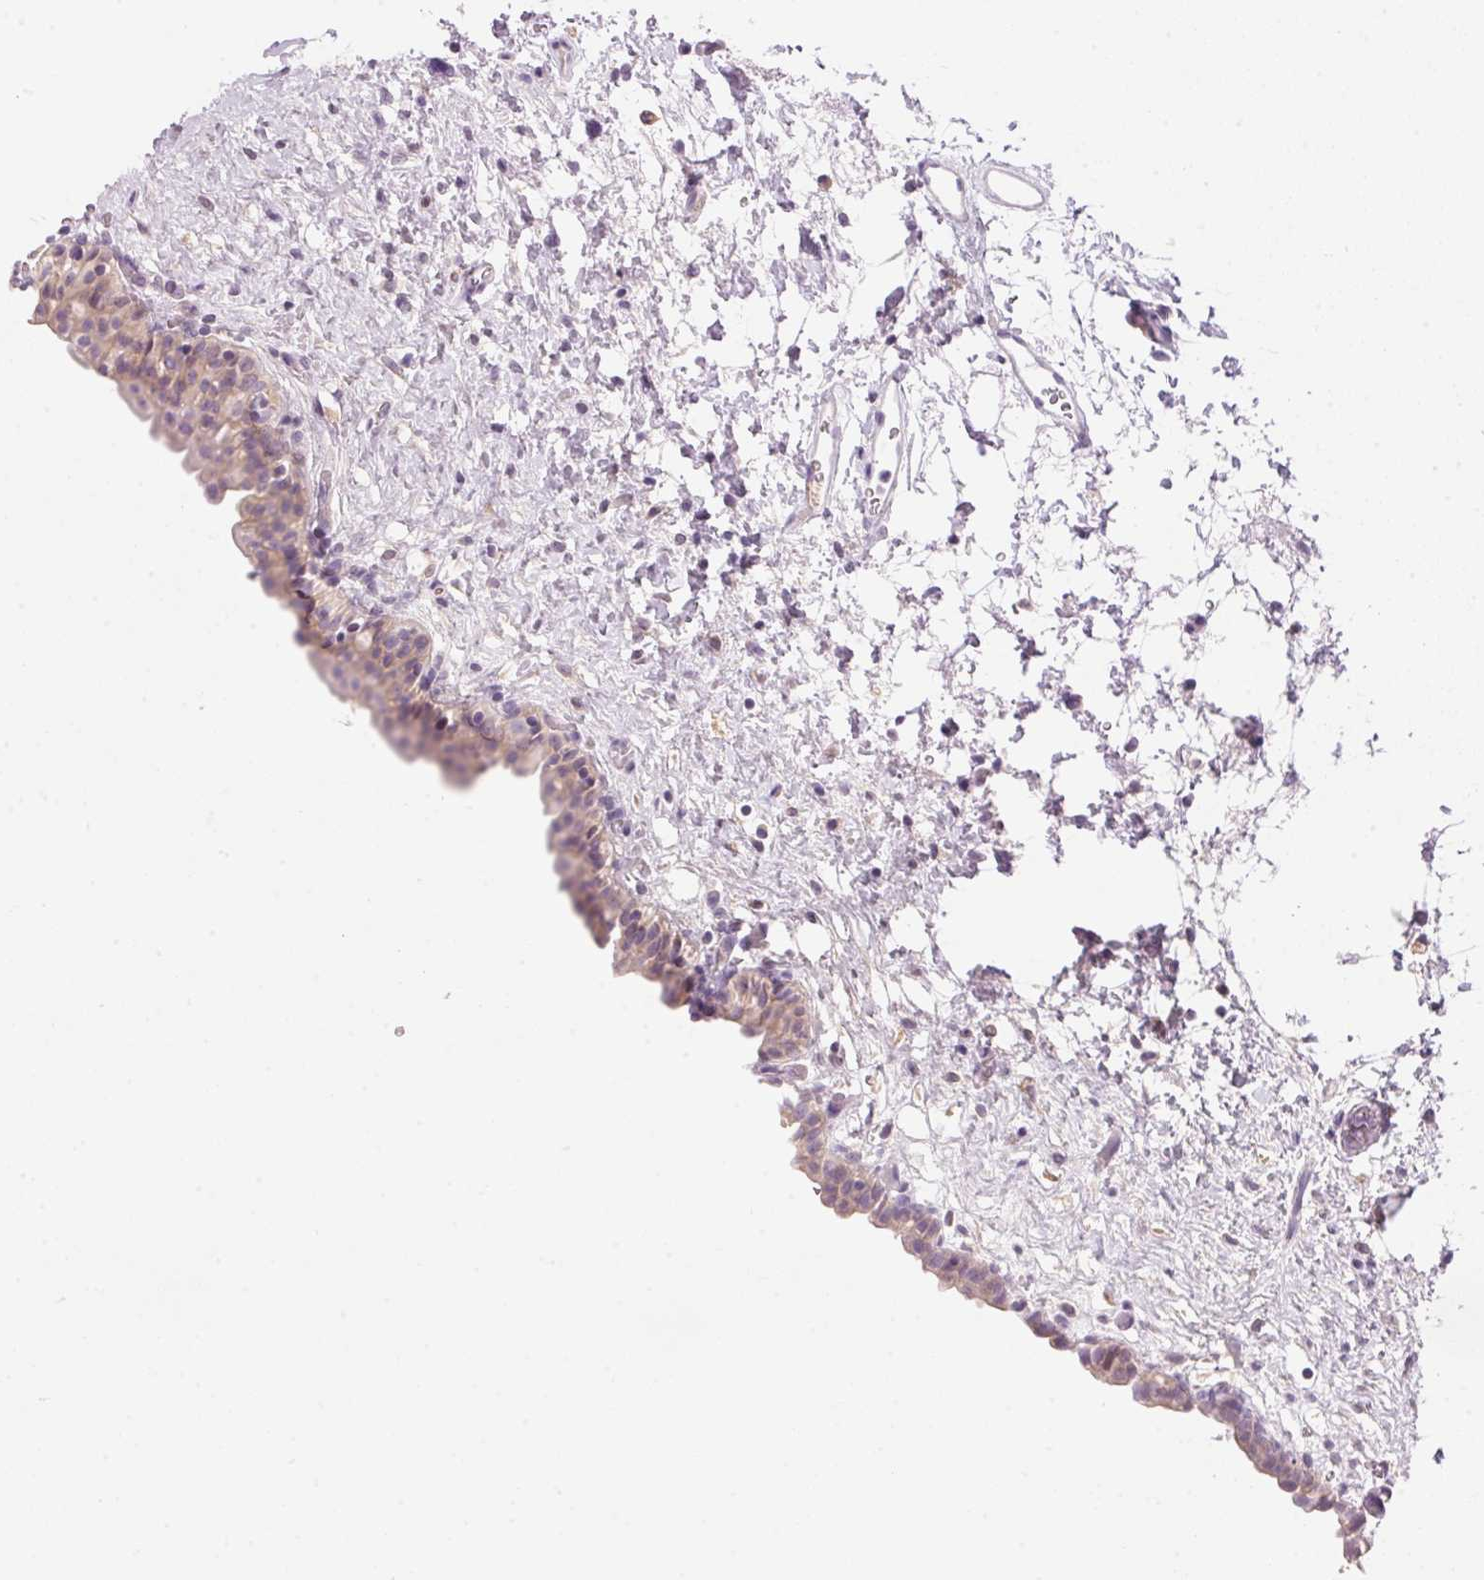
{"staining": {"intensity": "weak", "quantity": "25%-75%", "location": "cytoplasmic/membranous"}, "tissue": "urinary bladder", "cell_type": "Urothelial cells", "image_type": "normal", "snomed": [{"axis": "morphology", "description": "Normal tissue, NOS"}, {"axis": "topography", "description": "Urinary bladder"}], "caption": "About 25%-75% of urothelial cells in benign human urinary bladder demonstrate weak cytoplasmic/membranous protein staining as visualized by brown immunohistochemical staining.", "gene": "HSD17B2", "patient": {"sex": "male", "age": 69}}